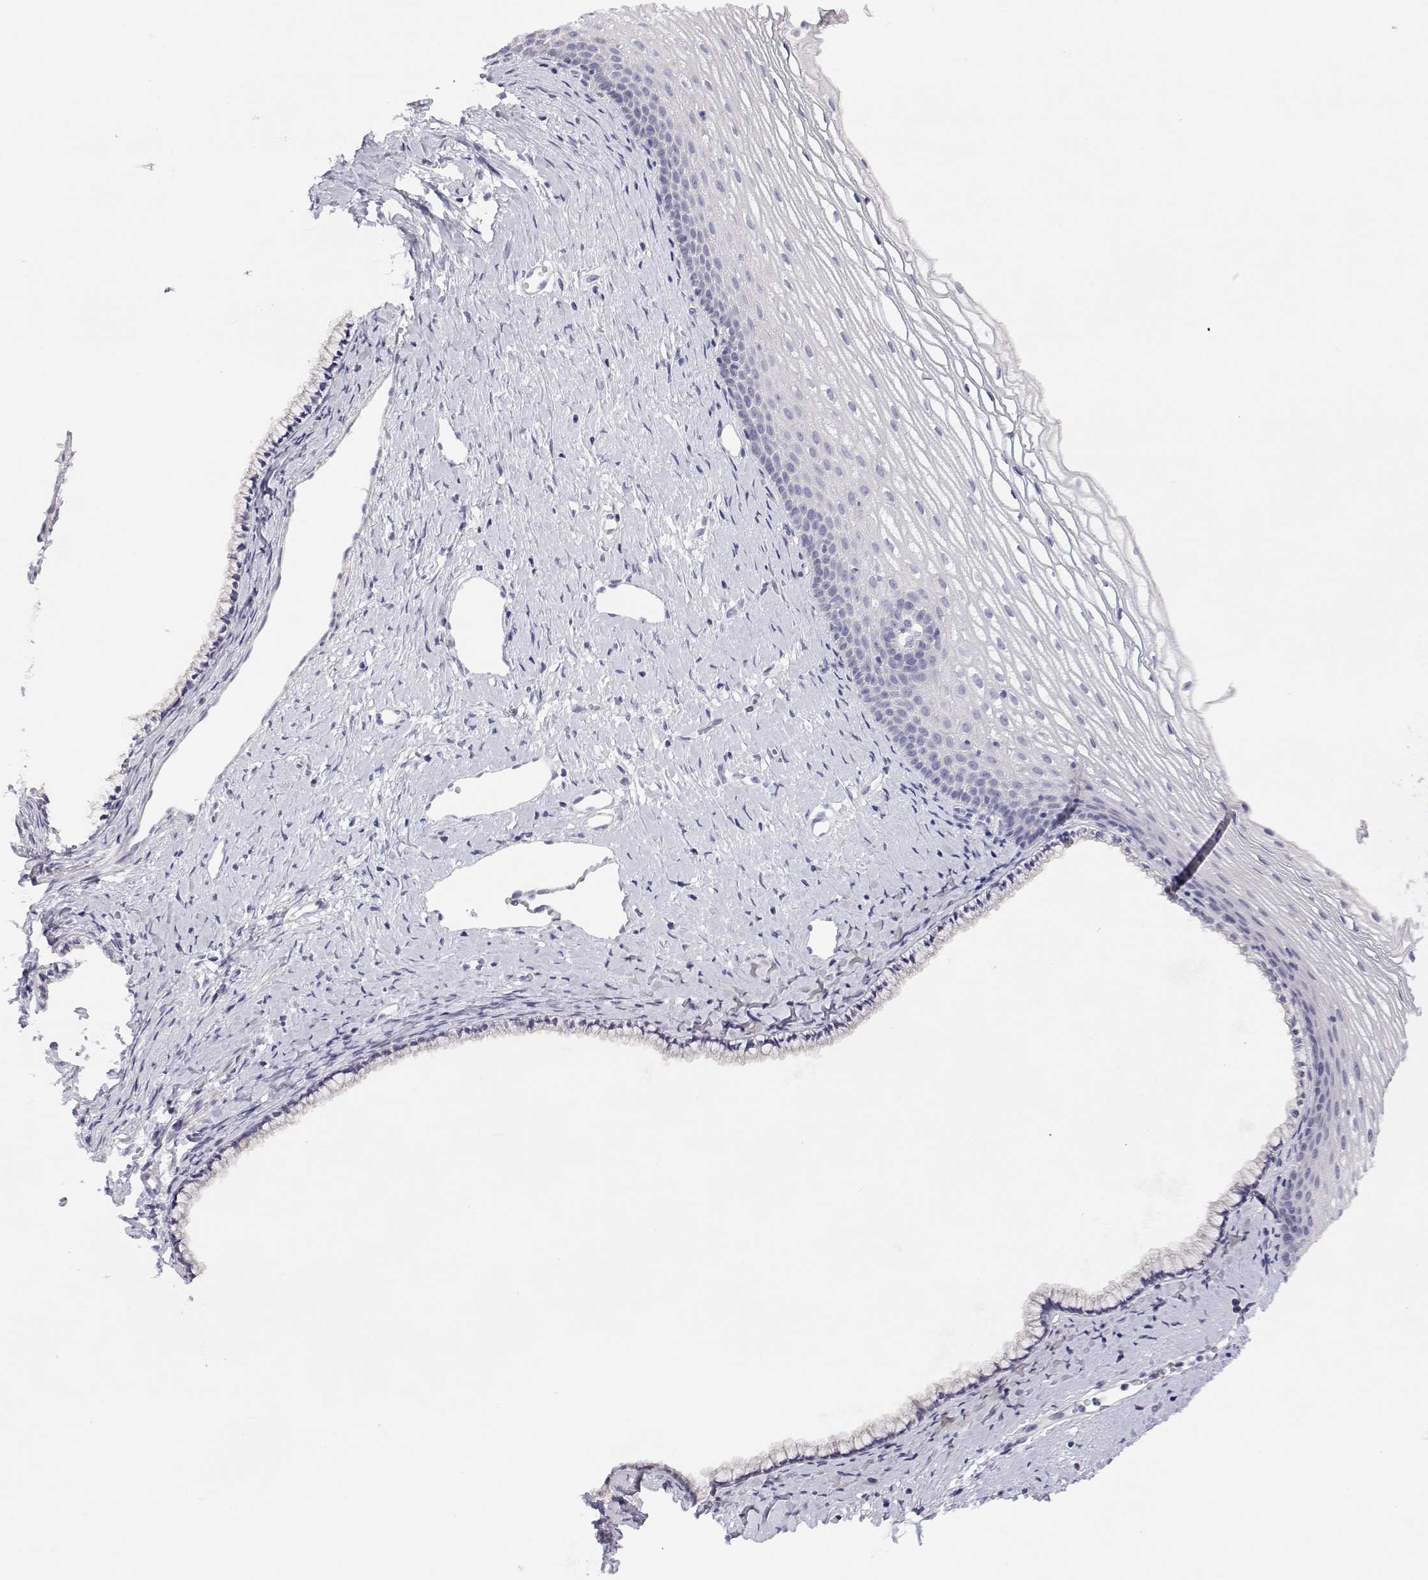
{"staining": {"intensity": "negative", "quantity": "none", "location": "none"}, "tissue": "cervix", "cell_type": "Glandular cells", "image_type": "normal", "snomed": [{"axis": "morphology", "description": "Normal tissue, NOS"}, {"axis": "topography", "description": "Cervix"}], "caption": "This is an IHC image of unremarkable human cervix. There is no expression in glandular cells.", "gene": "ANKRD65", "patient": {"sex": "female", "age": 40}}